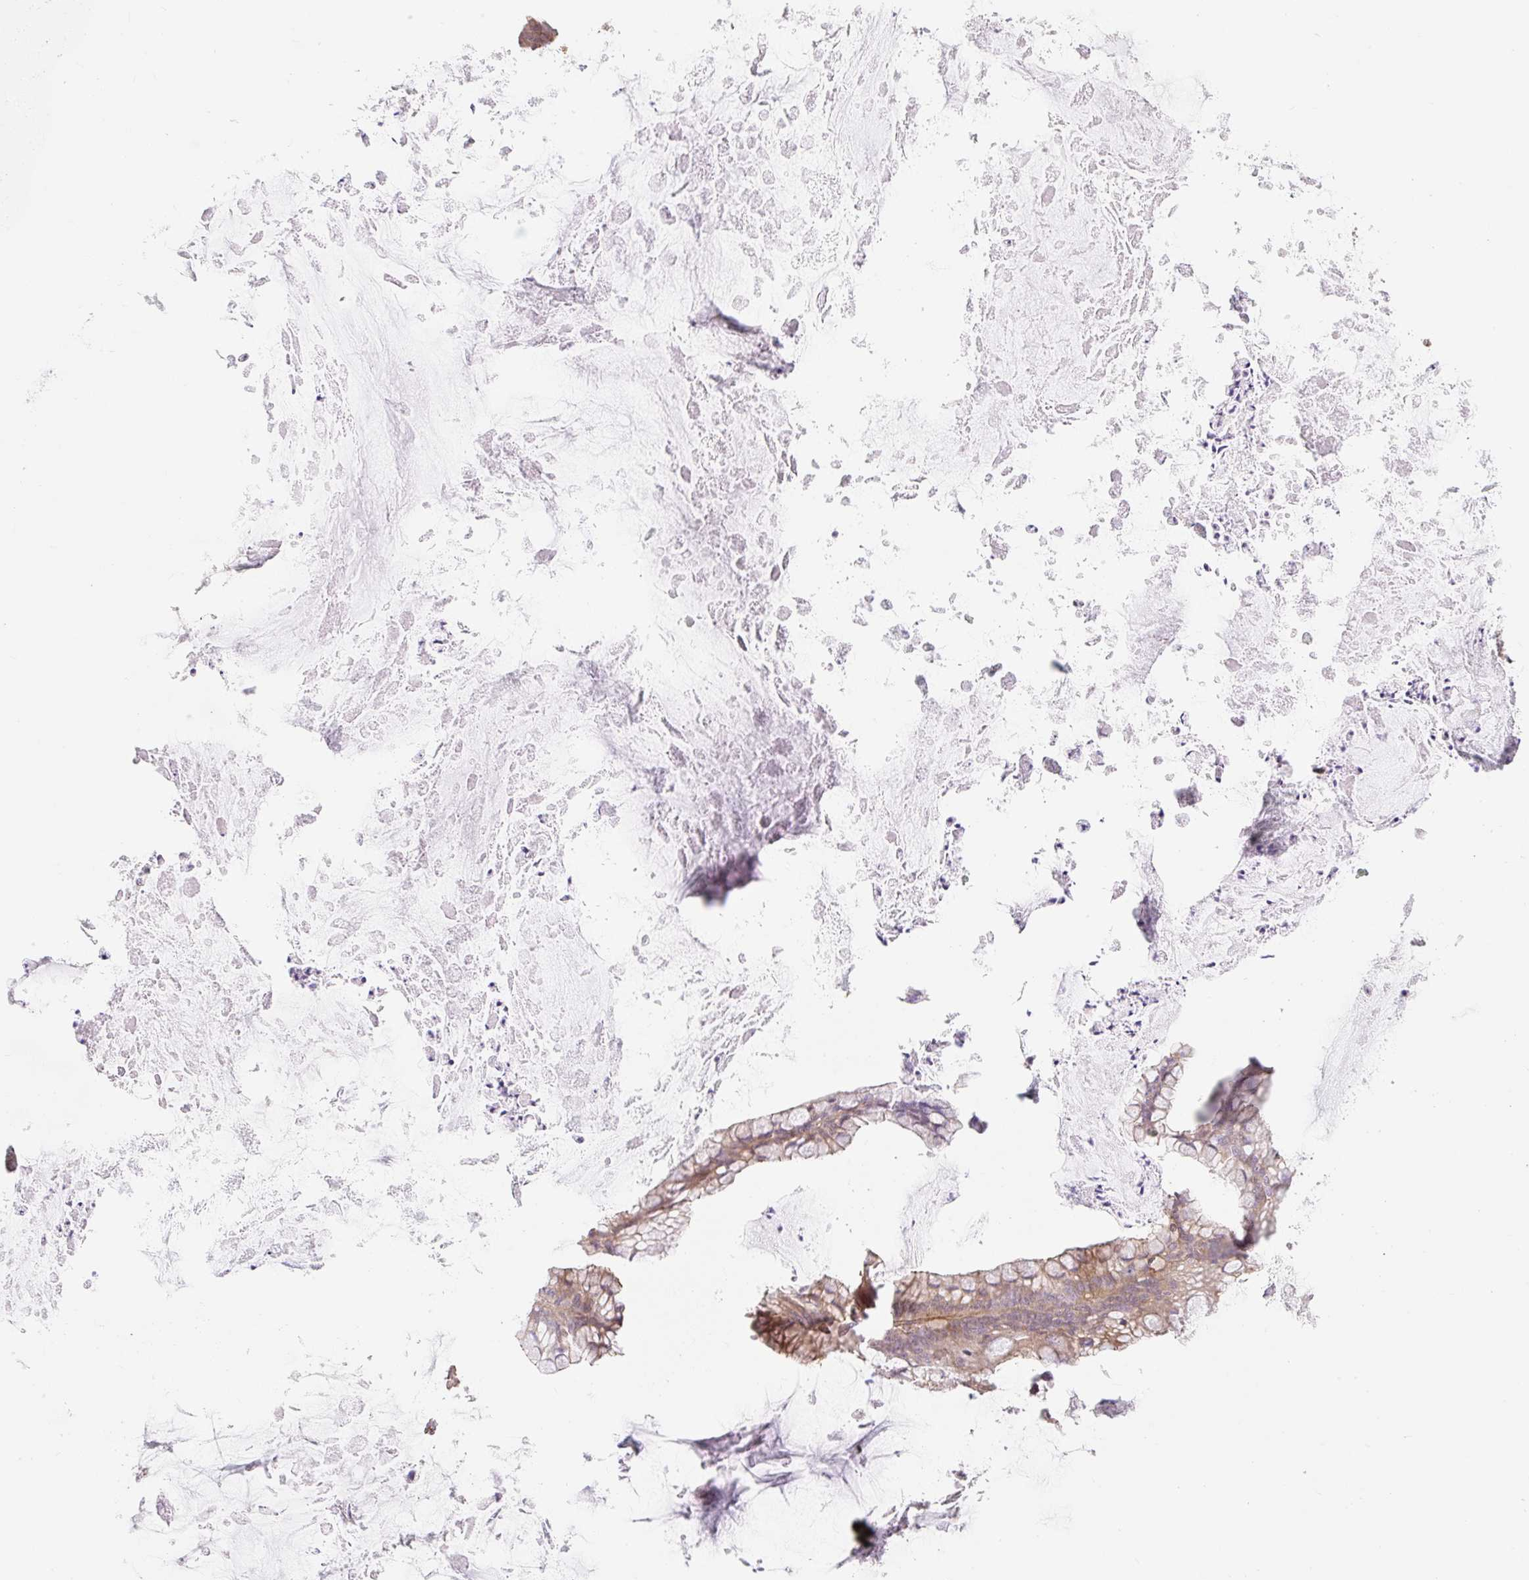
{"staining": {"intensity": "weak", "quantity": ">75%", "location": "cytoplasmic/membranous,nuclear"}, "tissue": "ovarian cancer", "cell_type": "Tumor cells", "image_type": "cancer", "snomed": [{"axis": "morphology", "description": "Cystadenocarcinoma, mucinous, NOS"}, {"axis": "topography", "description": "Ovary"}], "caption": "Brown immunohistochemical staining in human mucinous cystadenocarcinoma (ovarian) shows weak cytoplasmic/membranous and nuclear staining in approximately >75% of tumor cells. Nuclei are stained in blue.", "gene": "EMC10", "patient": {"sex": "female", "age": 35}}